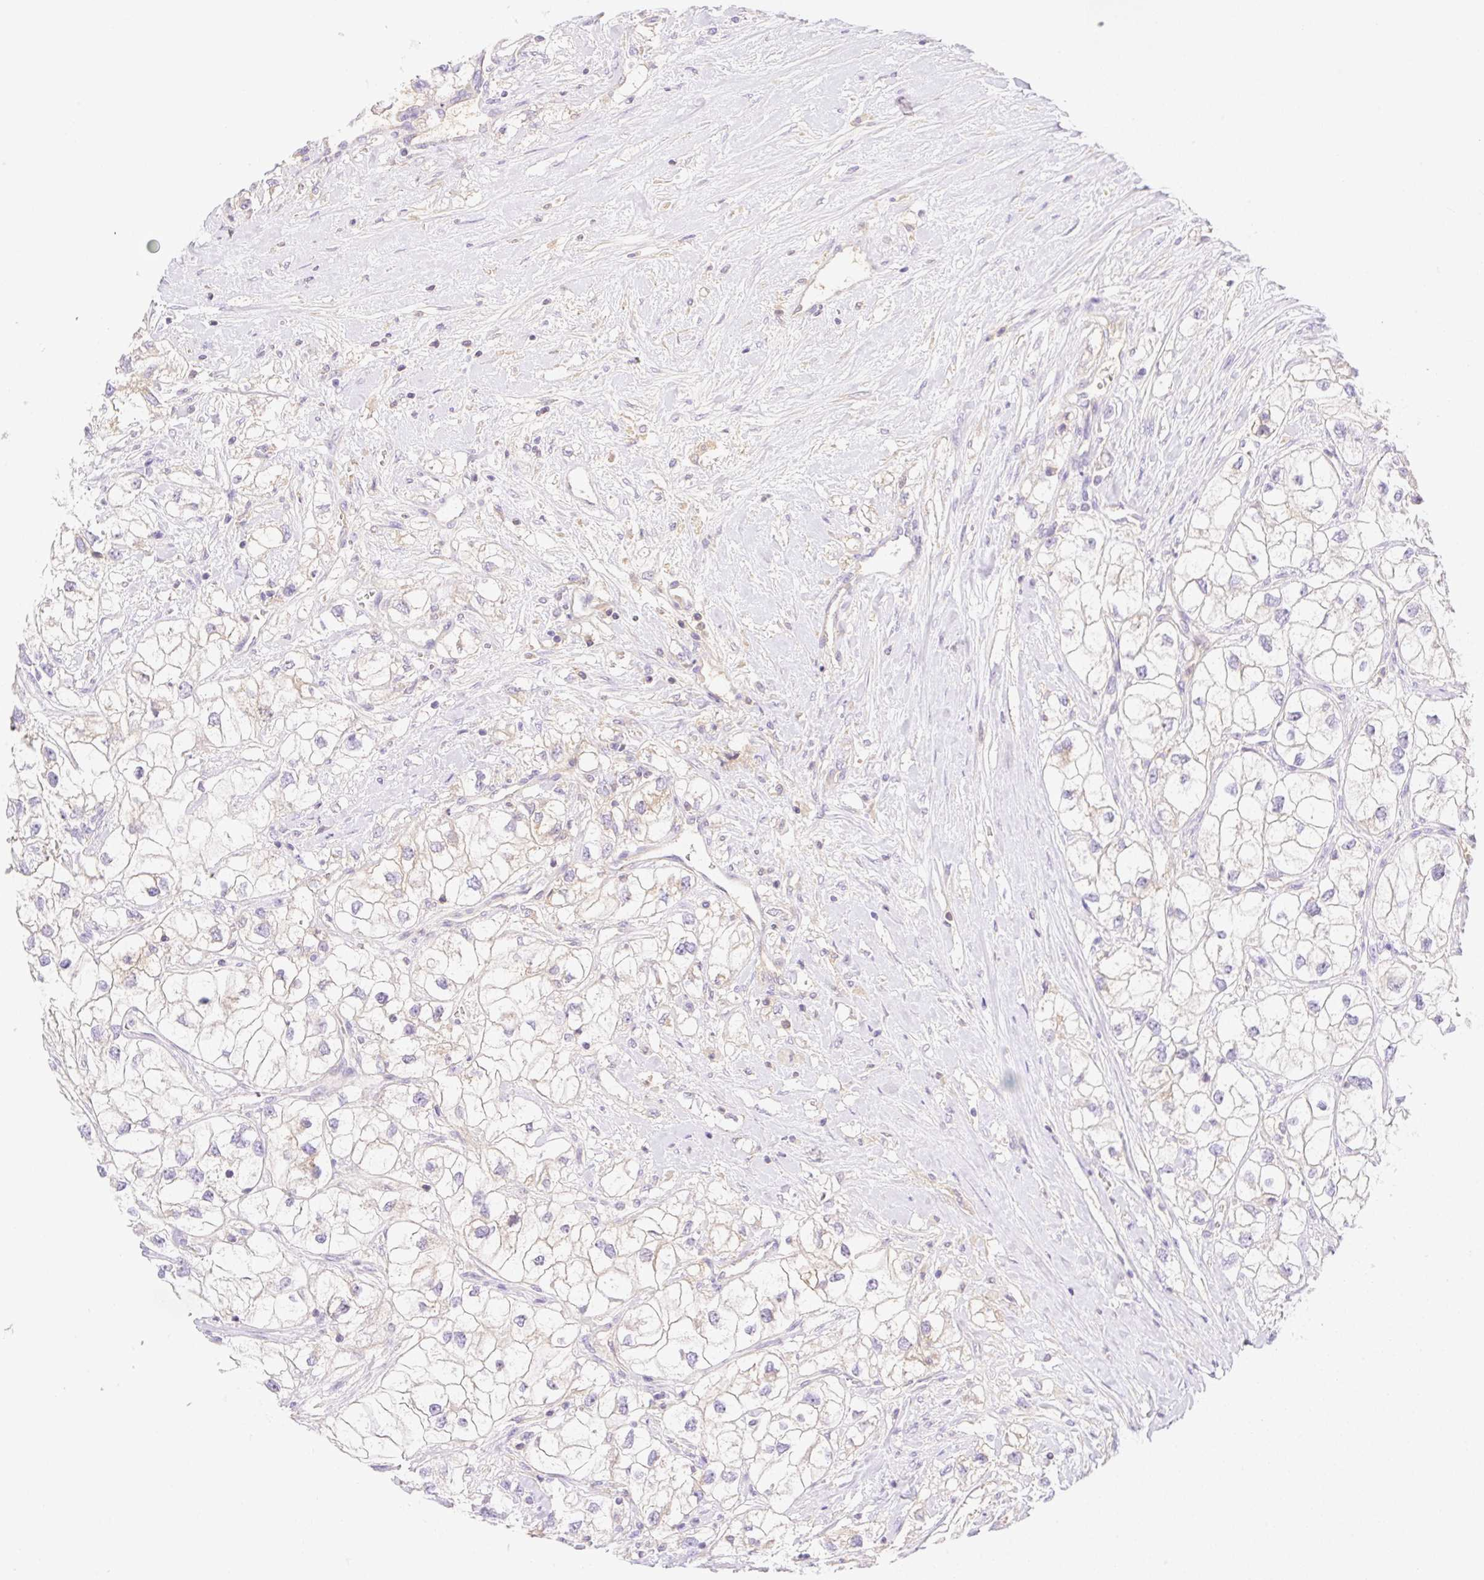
{"staining": {"intensity": "negative", "quantity": "none", "location": "none"}, "tissue": "renal cancer", "cell_type": "Tumor cells", "image_type": "cancer", "snomed": [{"axis": "morphology", "description": "Adenocarcinoma, NOS"}, {"axis": "topography", "description": "Kidney"}], "caption": "Immunohistochemistry (IHC) photomicrograph of human renal cancer stained for a protein (brown), which demonstrates no expression in tumor cells.", "gene": "DENND5A", "patient": {"sex": "male", "age": 59}}